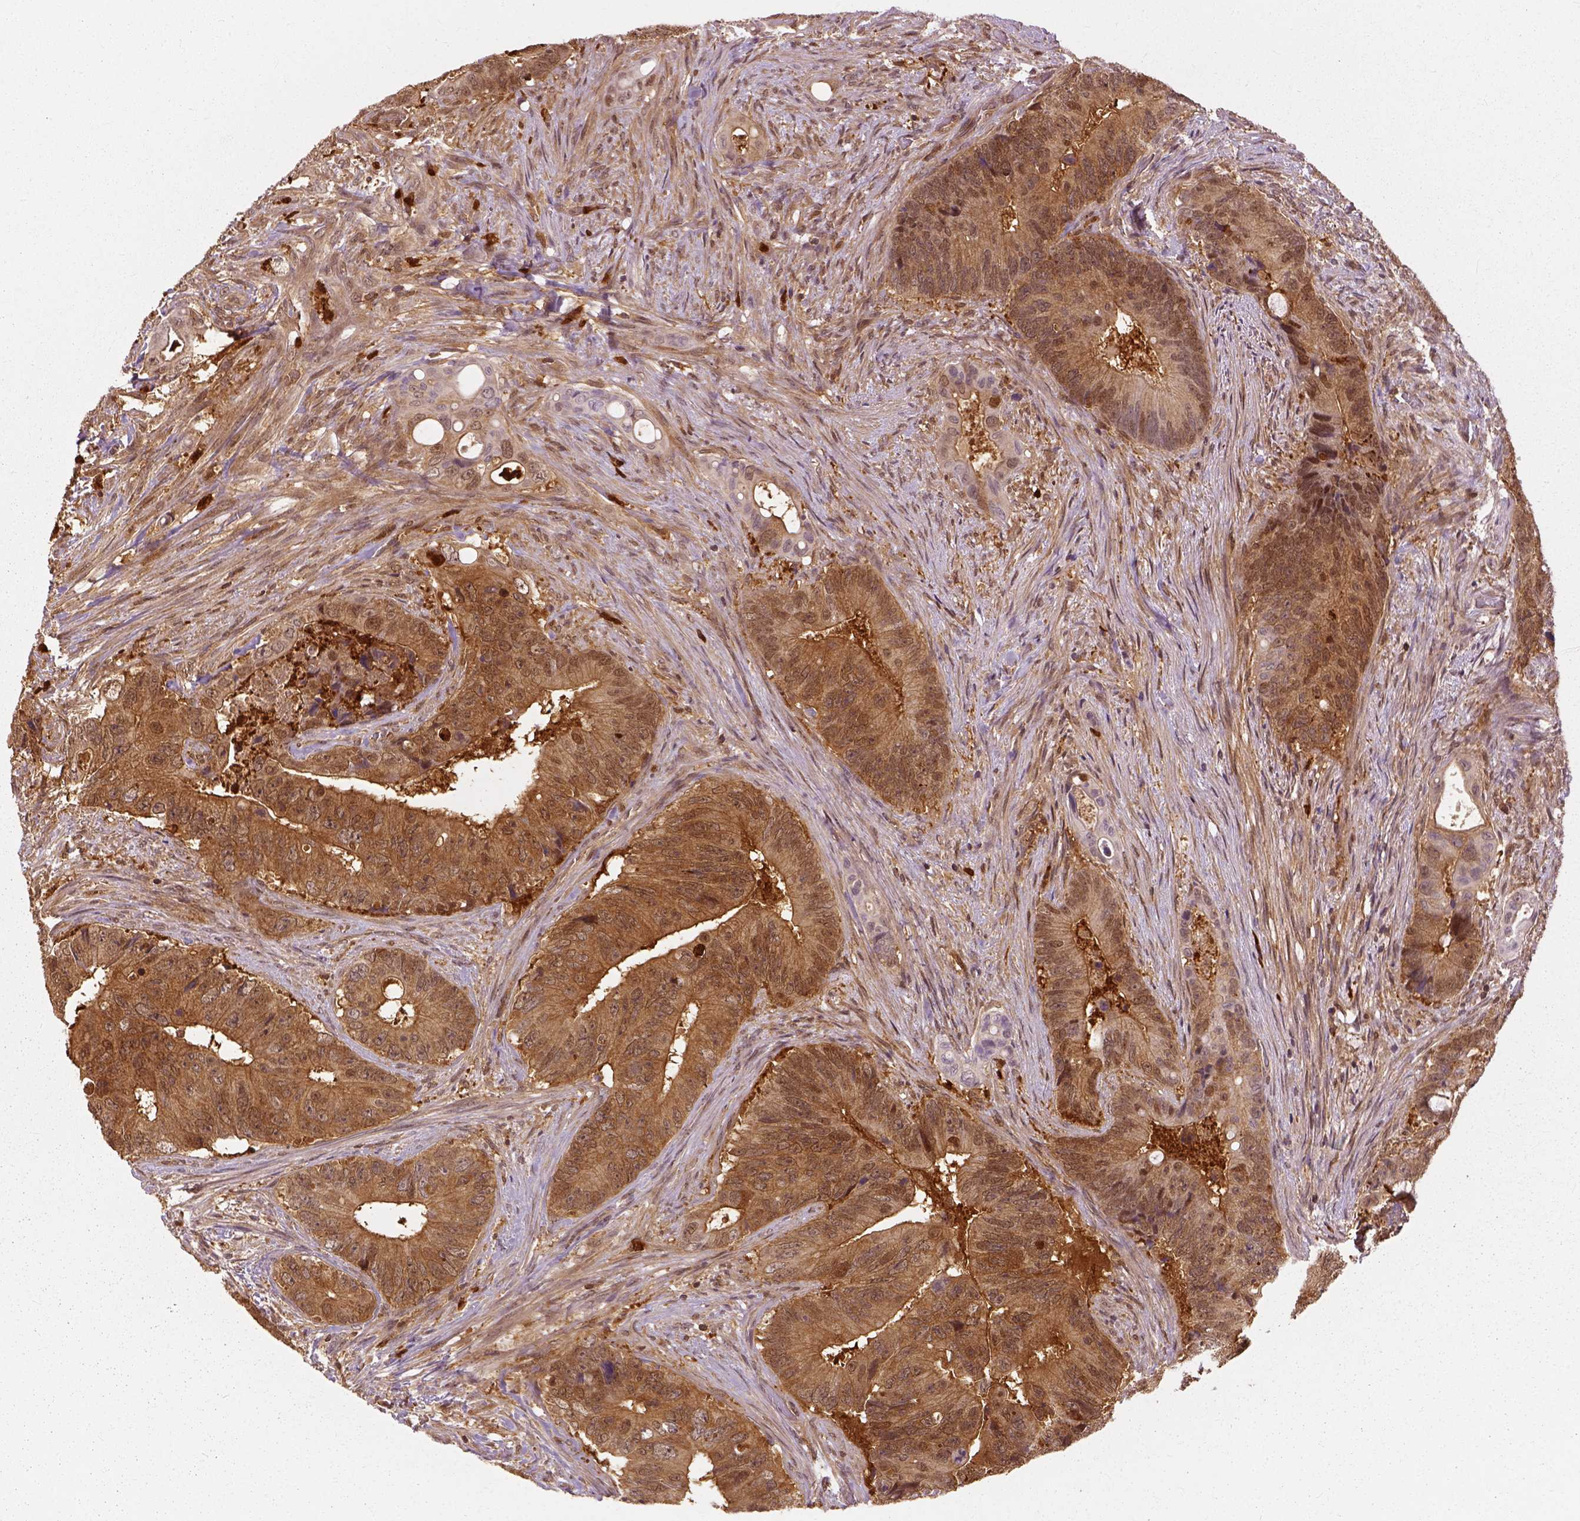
{"staining": {"intensity": "moderate", "quantity": ">75%", "location": "cytoplasmic/membranous"}, "tissue": "colorectal cancer", "cell_type": "Tumor cells", "image_type": "cancer", "snomed": [{"axis": "morphology", "description": "Adenocarcinoma, NOS"}, {"axis": "topography", "description": "Rectum"}], "caption": "A histopathology image of colorectal adenocarcinoma stained for a protein exhibits moderate cytoplasmic/membranous brown staining in tumor cells. The staining is performed using DAB brown chromogen to label protein expression. The nuclei are counter-stained blue using hematoxylin.", "gene": "GPI", "patient": {"sex": "male", "age": 78}}